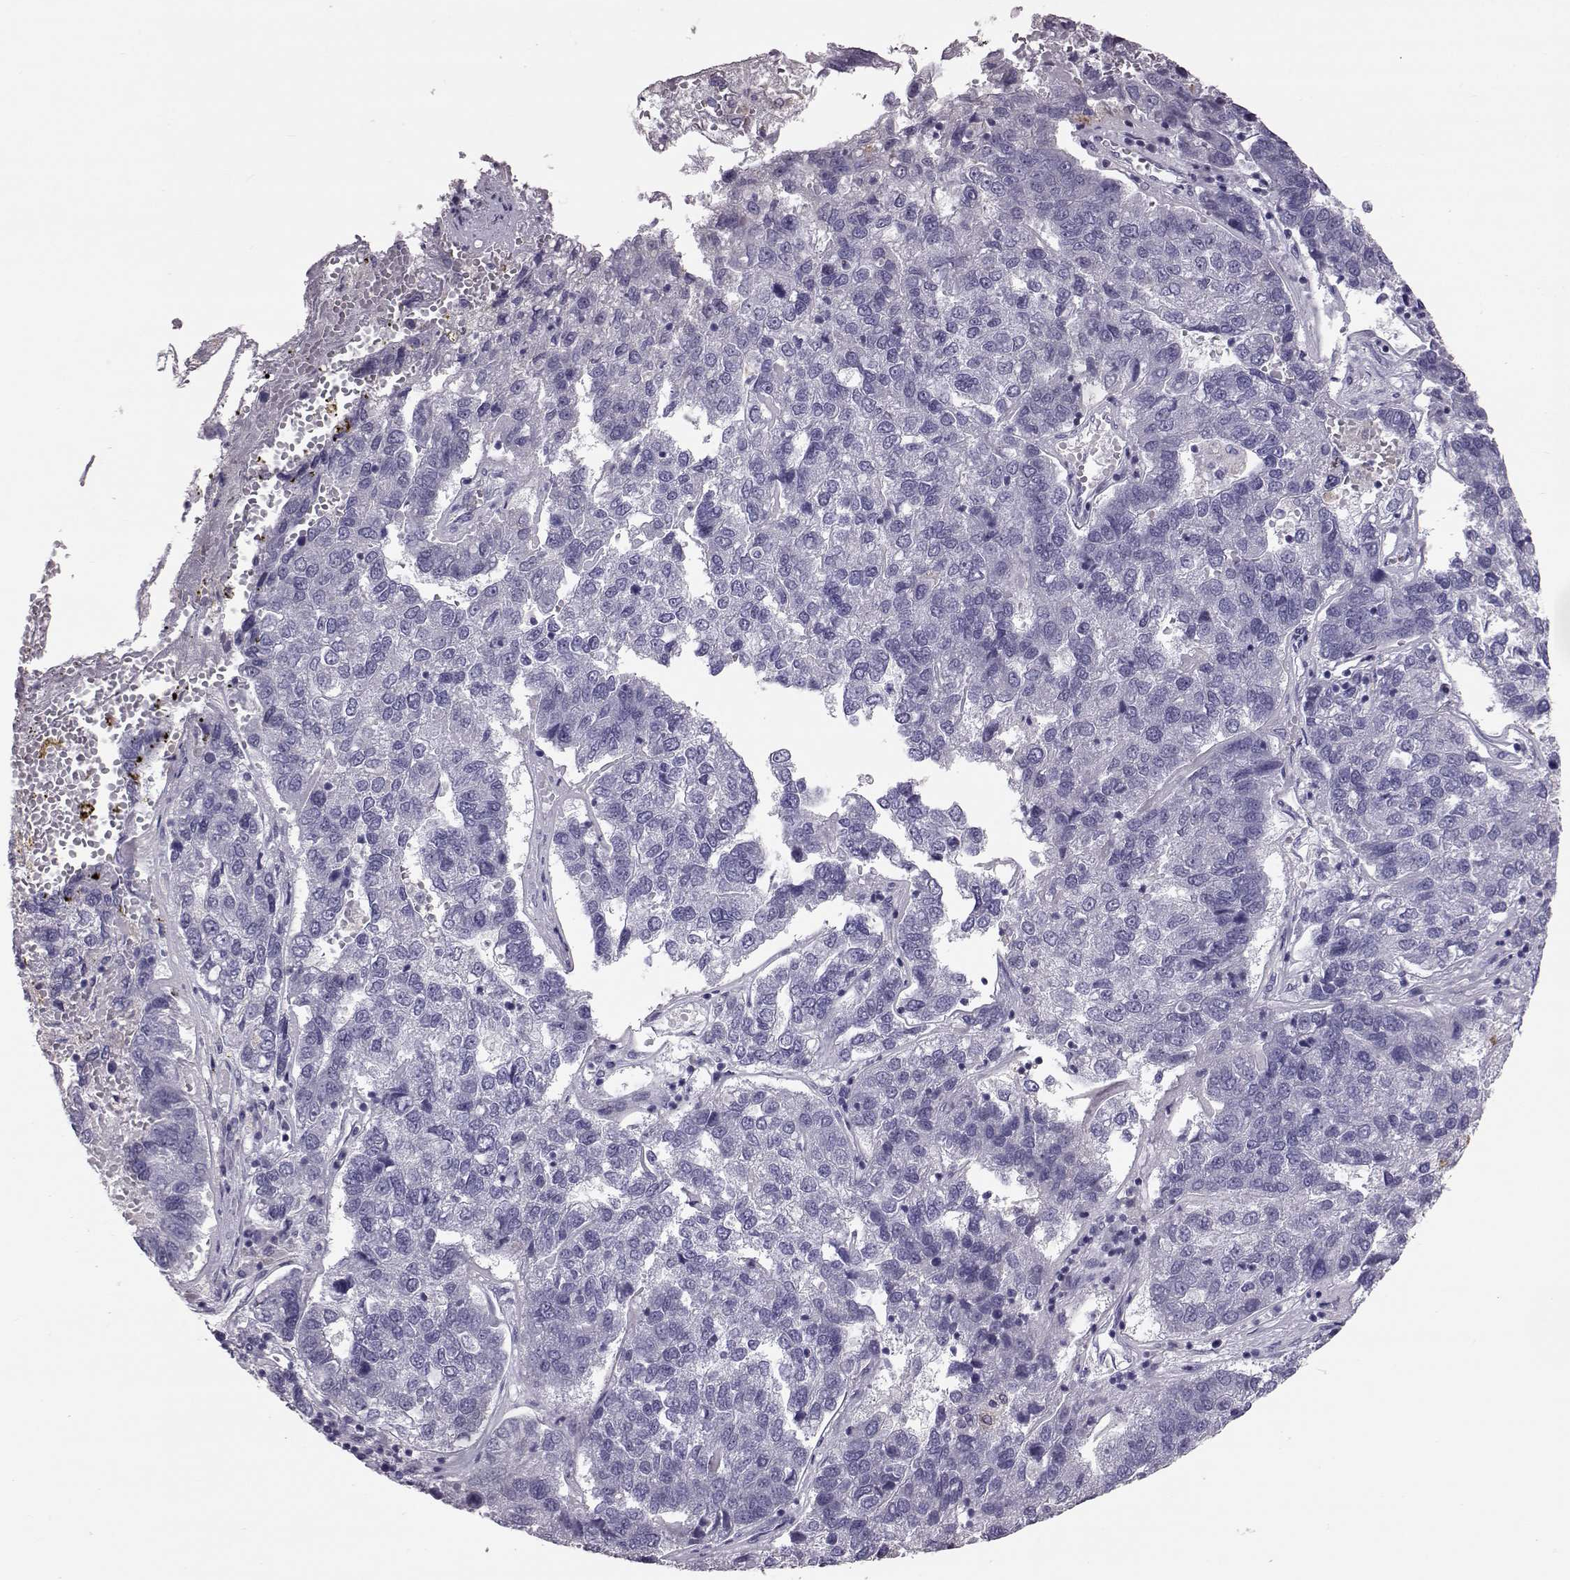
{"staining": {"intensity": "negative", "quantity": "none", "location": "none"}, "tissue": "pancreatic cancer", "cell_type": "Tumor cells", "image_type": "cancer", "snomed": [{"axis": "morphology", "description": "Adenocarcinoma, NOS"}, {"axis": "topography", "description": "Pancreas"}], "caption": "This is an immunohistochemistry (IHC) image of human pancreatic adenocarcinoma. There is no positivity in tumor cells.", "gene": "ADGRG5", "patient": {"sex": "female", "age": 61}}